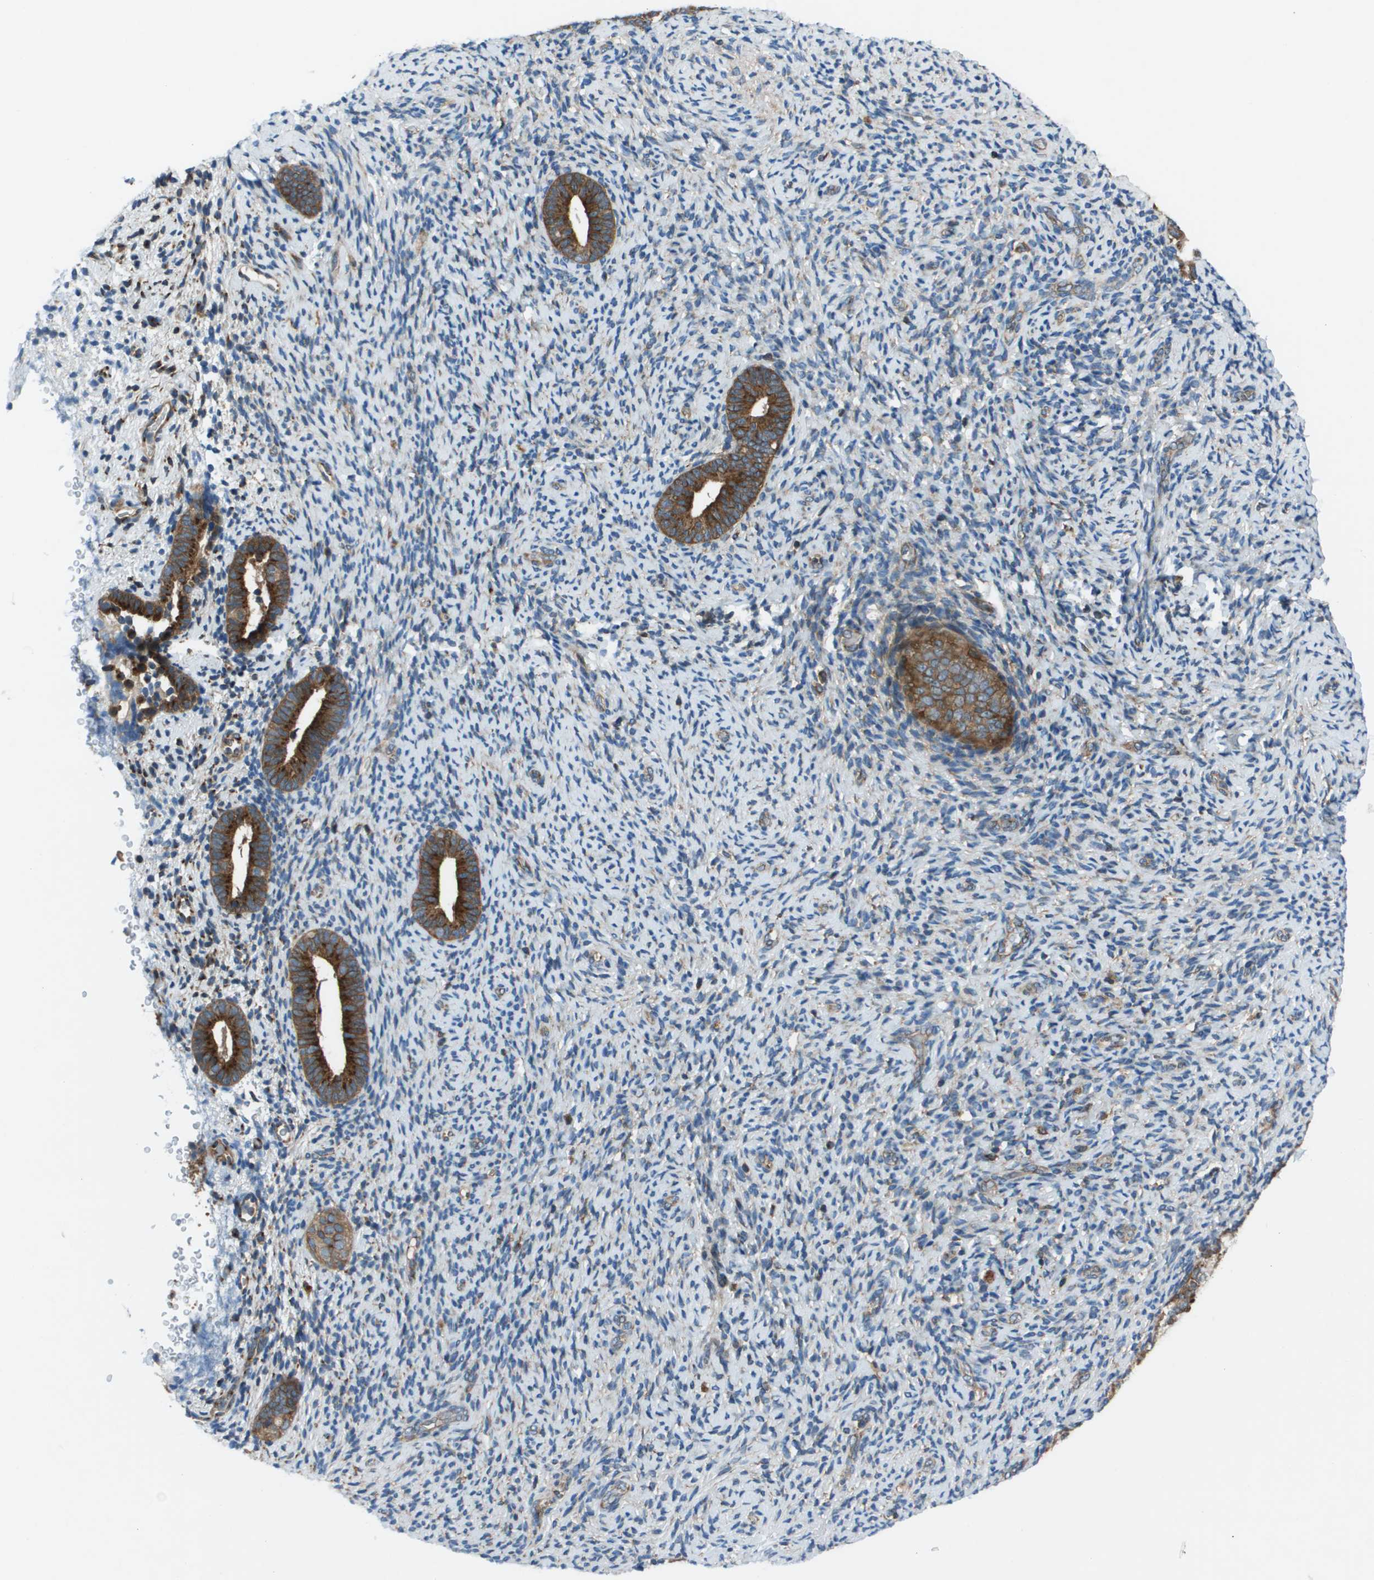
{"staining": {"intensity": "negative", "quantity": "none", "location": "none"}, "tissue": "endometrium", "cell_type": "Cells in endometrial stroma", "image_type": "normal", "snomed": [{"axis": "morphology", "description": "Normal tissue, NOS"}, {"axis": "topography", "description": "Endometrium"}], "caption": "Immunohistochemistry (IHC) image of unremarkable human endometrium stained for a protein (brown), which shows no positivity in cells in endometrial stroma.", "gene": "ARFGAP2", "patient": {"sex": "female", "age": 51}}